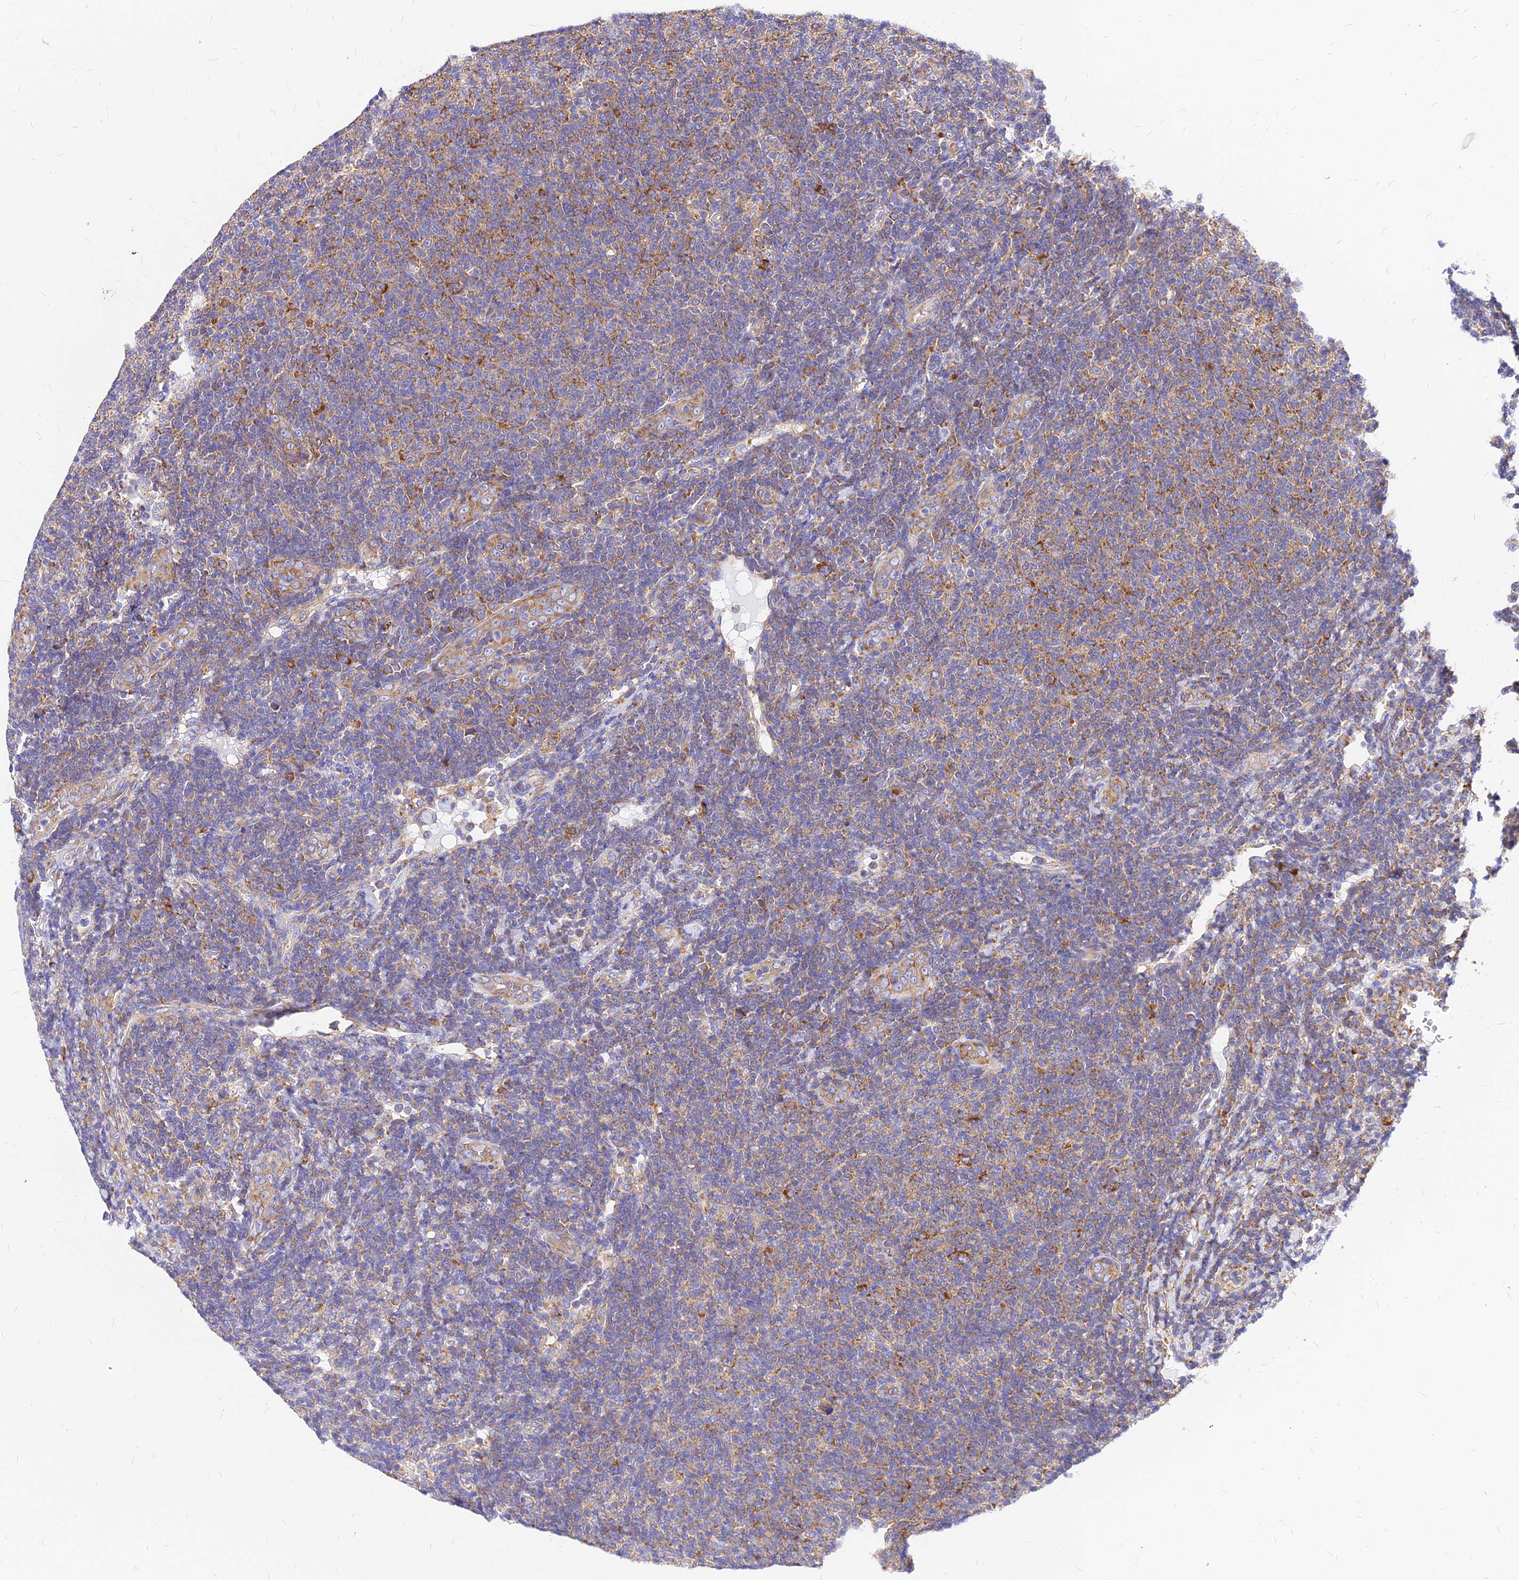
{"staining": {"intensity": "moderate", "quantity": "<25%", "location": "cytoplasmic/membranous"}, "tissue": "lymphoma", "cell_type": "Tumor cells", "image_type": "cancer", "snomed": [{"axis": "morphology", "description": "Malignant lymphoma, non-Hodgkin's type, Low grade"}, {"axis": "topography", "description": "Lymph node"}], "caption": "The micrograph exhibits staining of lymphoma, revealing moderate cytoplasmic/membranous protein positivity (brown color) within tumor cells.", "gene": "RPL19", "patient": {"sex": "male", "age": 66}}